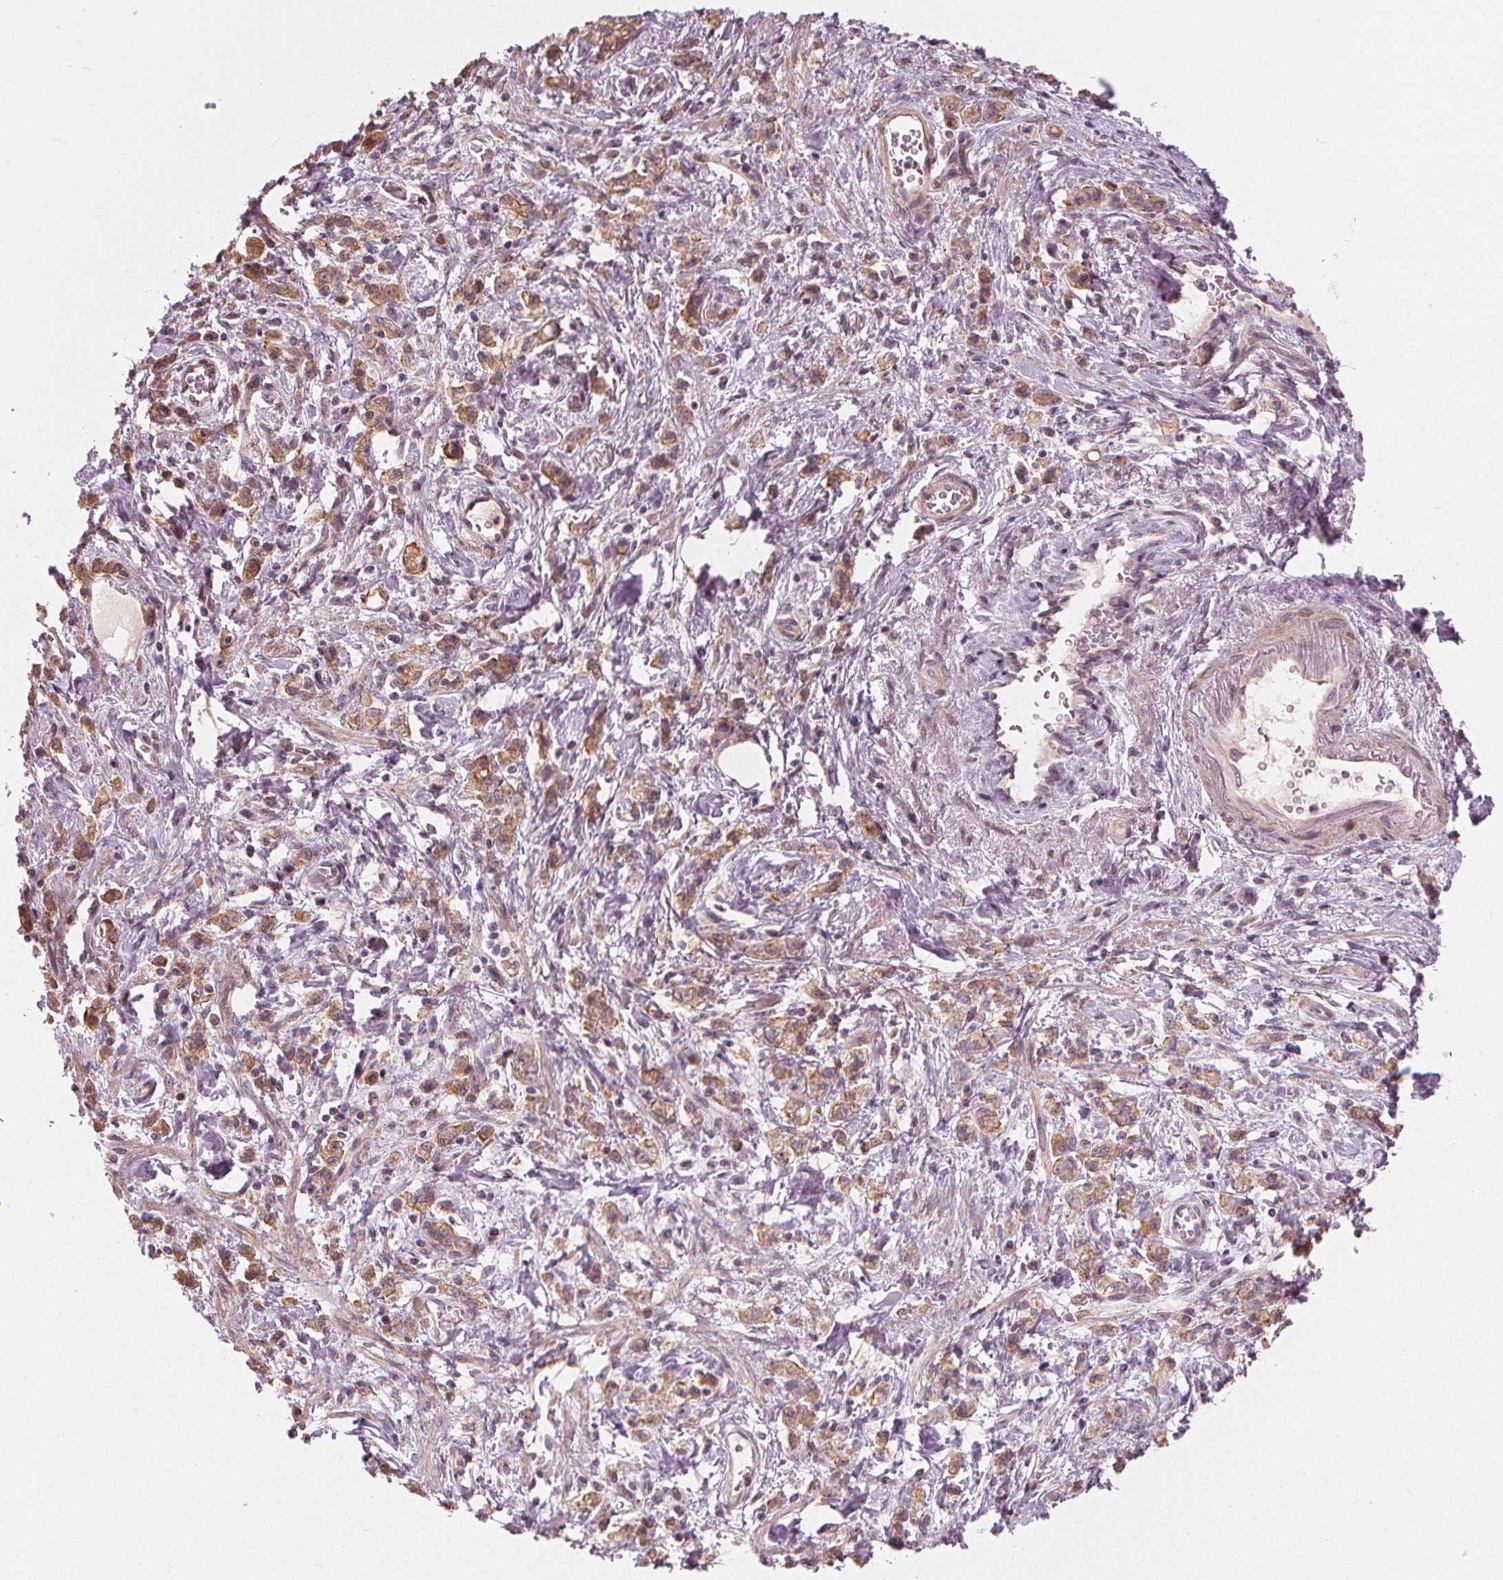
{"staining": {"intensity": "moderate", "quantity": "25%-75%", "location": "cytoplasmic/membranous"}, "tissue": "stomach cancer", "cell_type": "Tumor cells", "image_type": "cancer", "snomed": [{"axis": "morphology", "description": "Adenocarcinoma, NOS"}, {"axis": "topography", "description": "Stomach"}], "caption": "DAB immunohistochemical staining of human stomach cancer (adenocarcinoma) demonstrates moderate cytoplasmic/membranous protein positivity in about 25%-75% of tumor cells.", "gene": "CLBA1", "patient": {"sex": "male", "age": 77}}